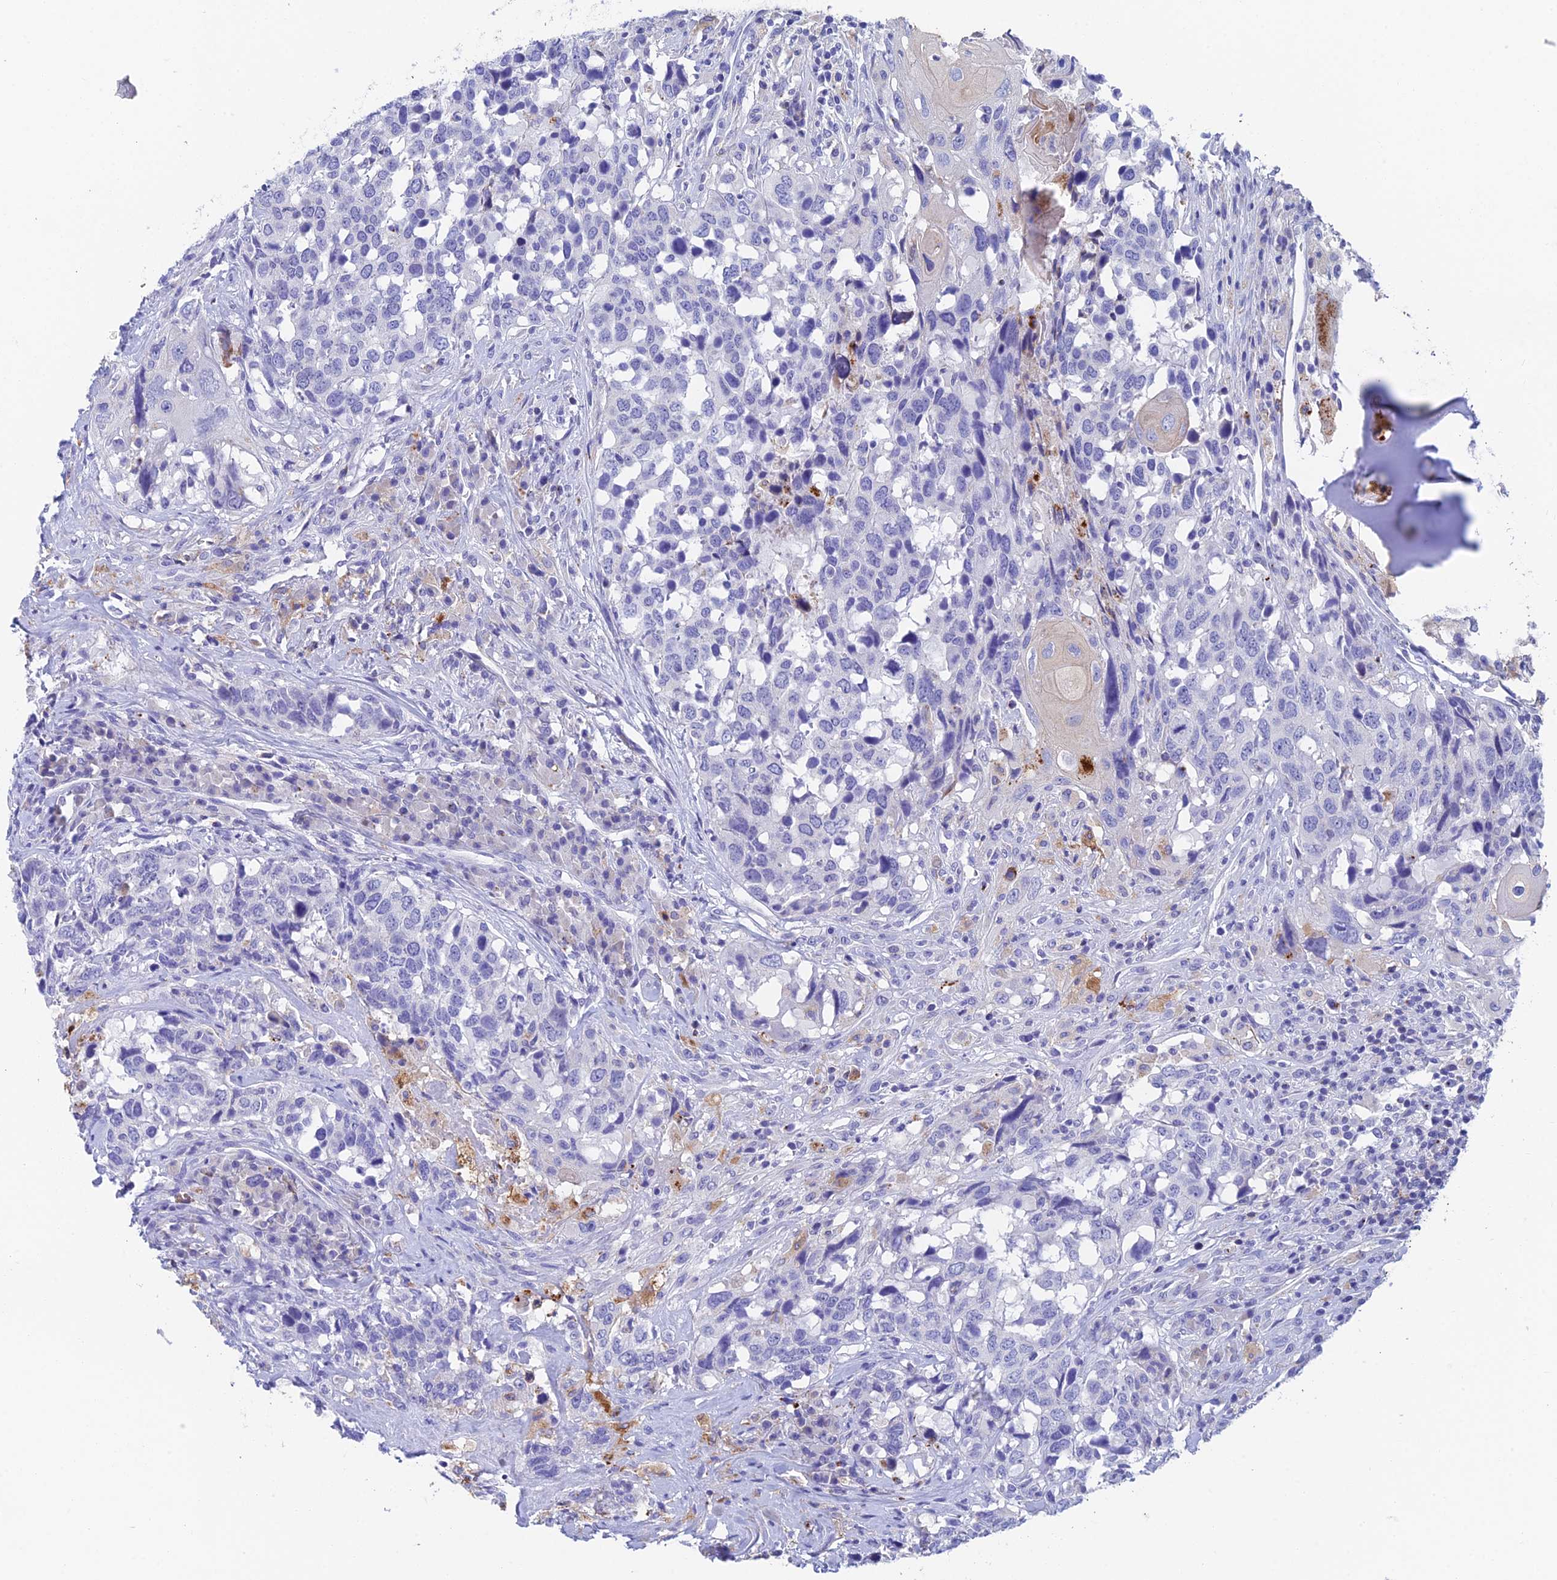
{"staining": {"intensity": "negative", "quantity": "none", "location": "none"}, "tissue": "head and neck cancer", "cell_type": "Tumor cells", "image_type": "cancer", "snomed": [{"axis": "morphology", "description": "Squamous cell carcinoma, NOS"}, {"axis": "topography", "description": "Head-Neck"}], "caption": "There is no significant positivity in tumor cells of head and neck cancer (squamous cell carcinoma). (Stains: DAB (3,3'-diaminobenzidine) IHC with hematoxylin counter stain, Microscopy: brightfield microscopy at high magnification).", "gene": "ADAMTS13", "patient": {"sex": "male", "age": 66}}